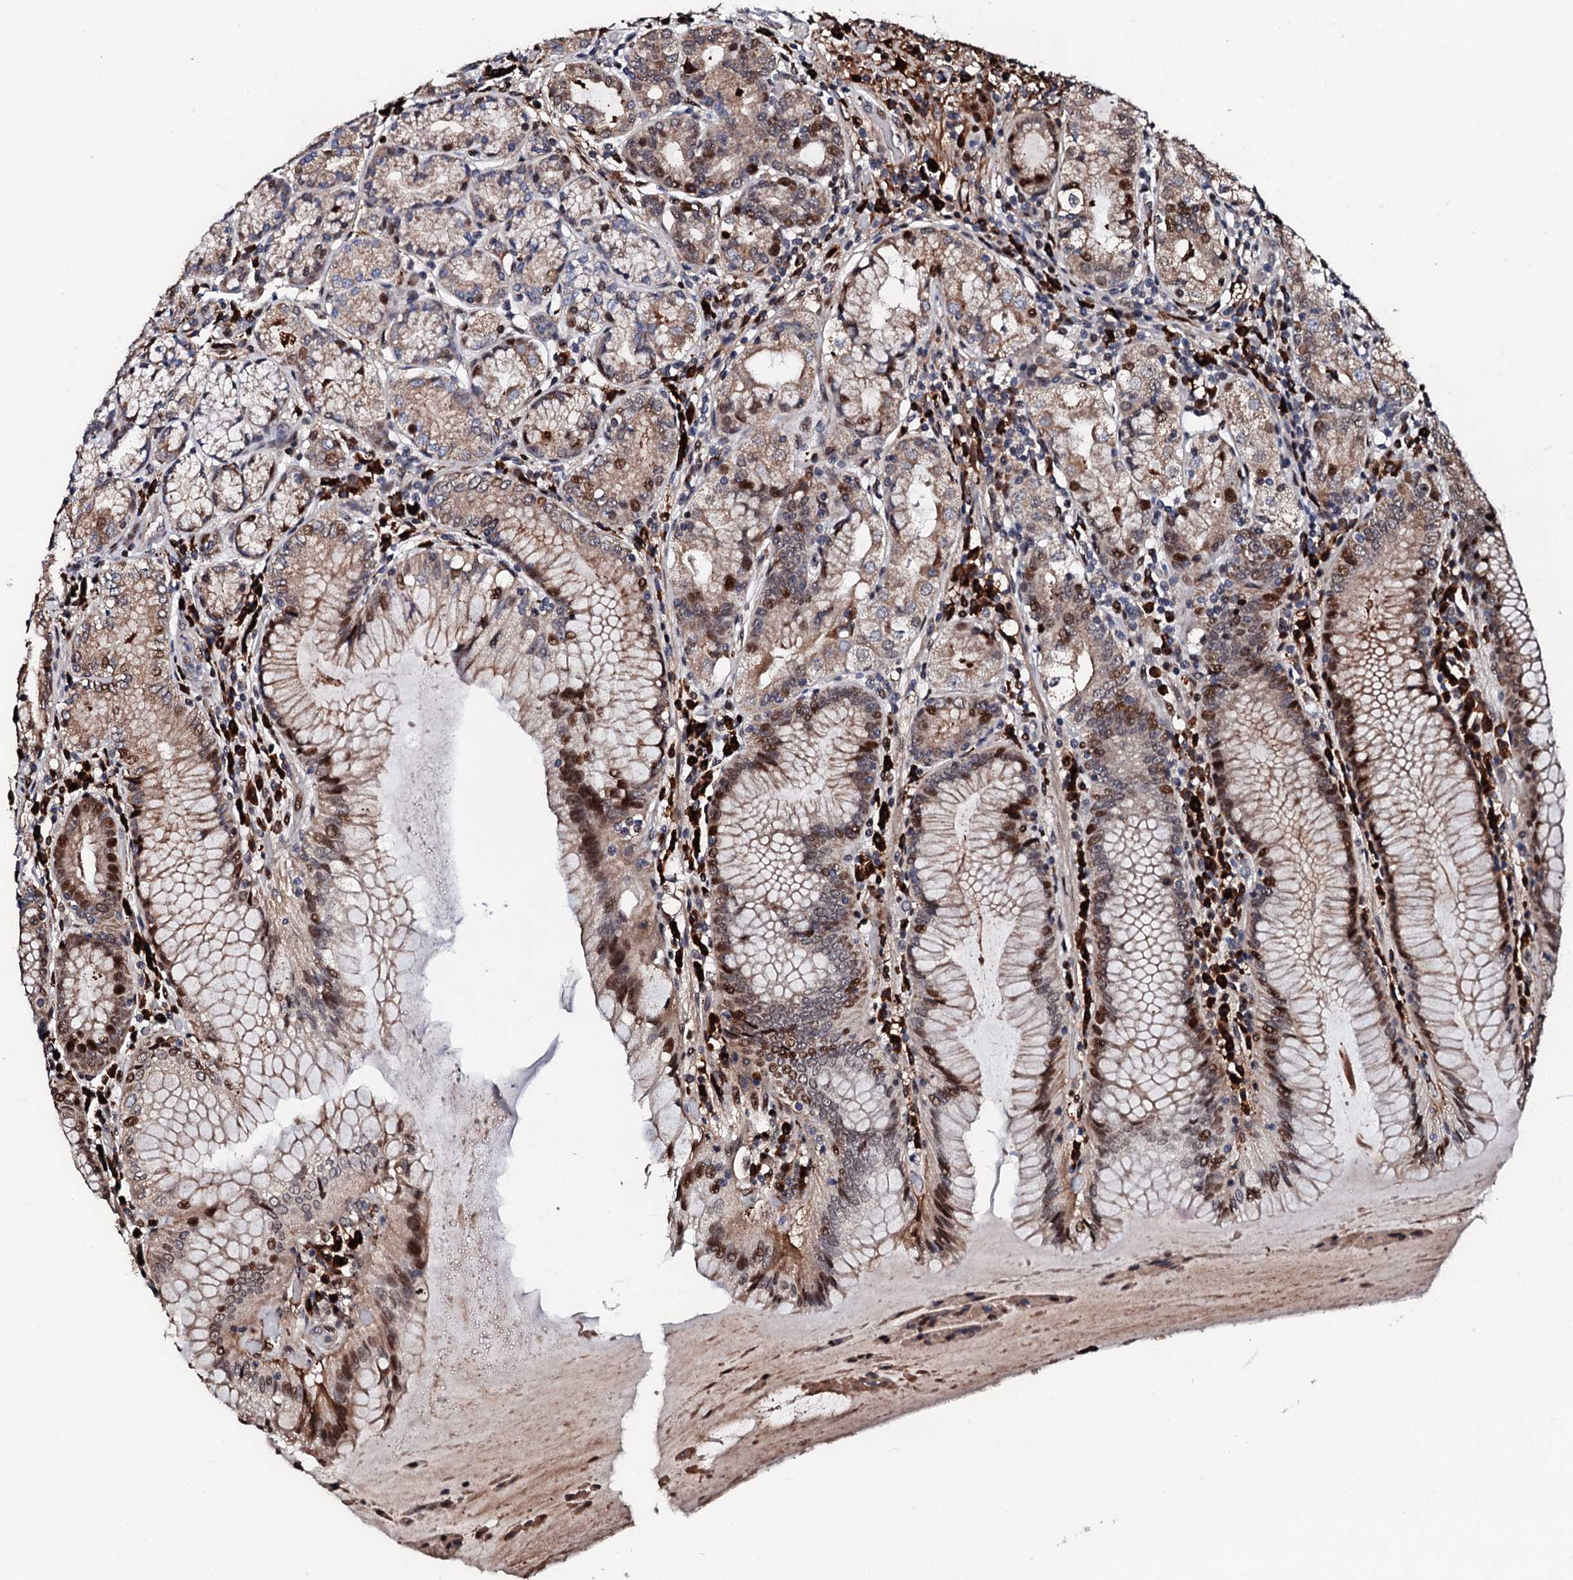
{"staining": {"intensity": "moderate", "quantity": ">75%", "location": "cytoplasmic/membranous,nuclear"}, "tissue": "stomach", "cell_type": "Glandular cells", "image_type": "normal", "snomed": [{"axis": "morphology", "description": "Normal tissue, NOS"}, {"axis": "topography", "description": "Stomach, upper"}, {"axis": "topography", "description": "Stomach, lower"}], "caption": "Stomach stained with a brown dye exhibits moderate cytoplasmic/membranous,nuclear positive staining in about >75% of glandular cells.", "gene": "KIF18A", "patient": {"sex": "female", "age": 76}}